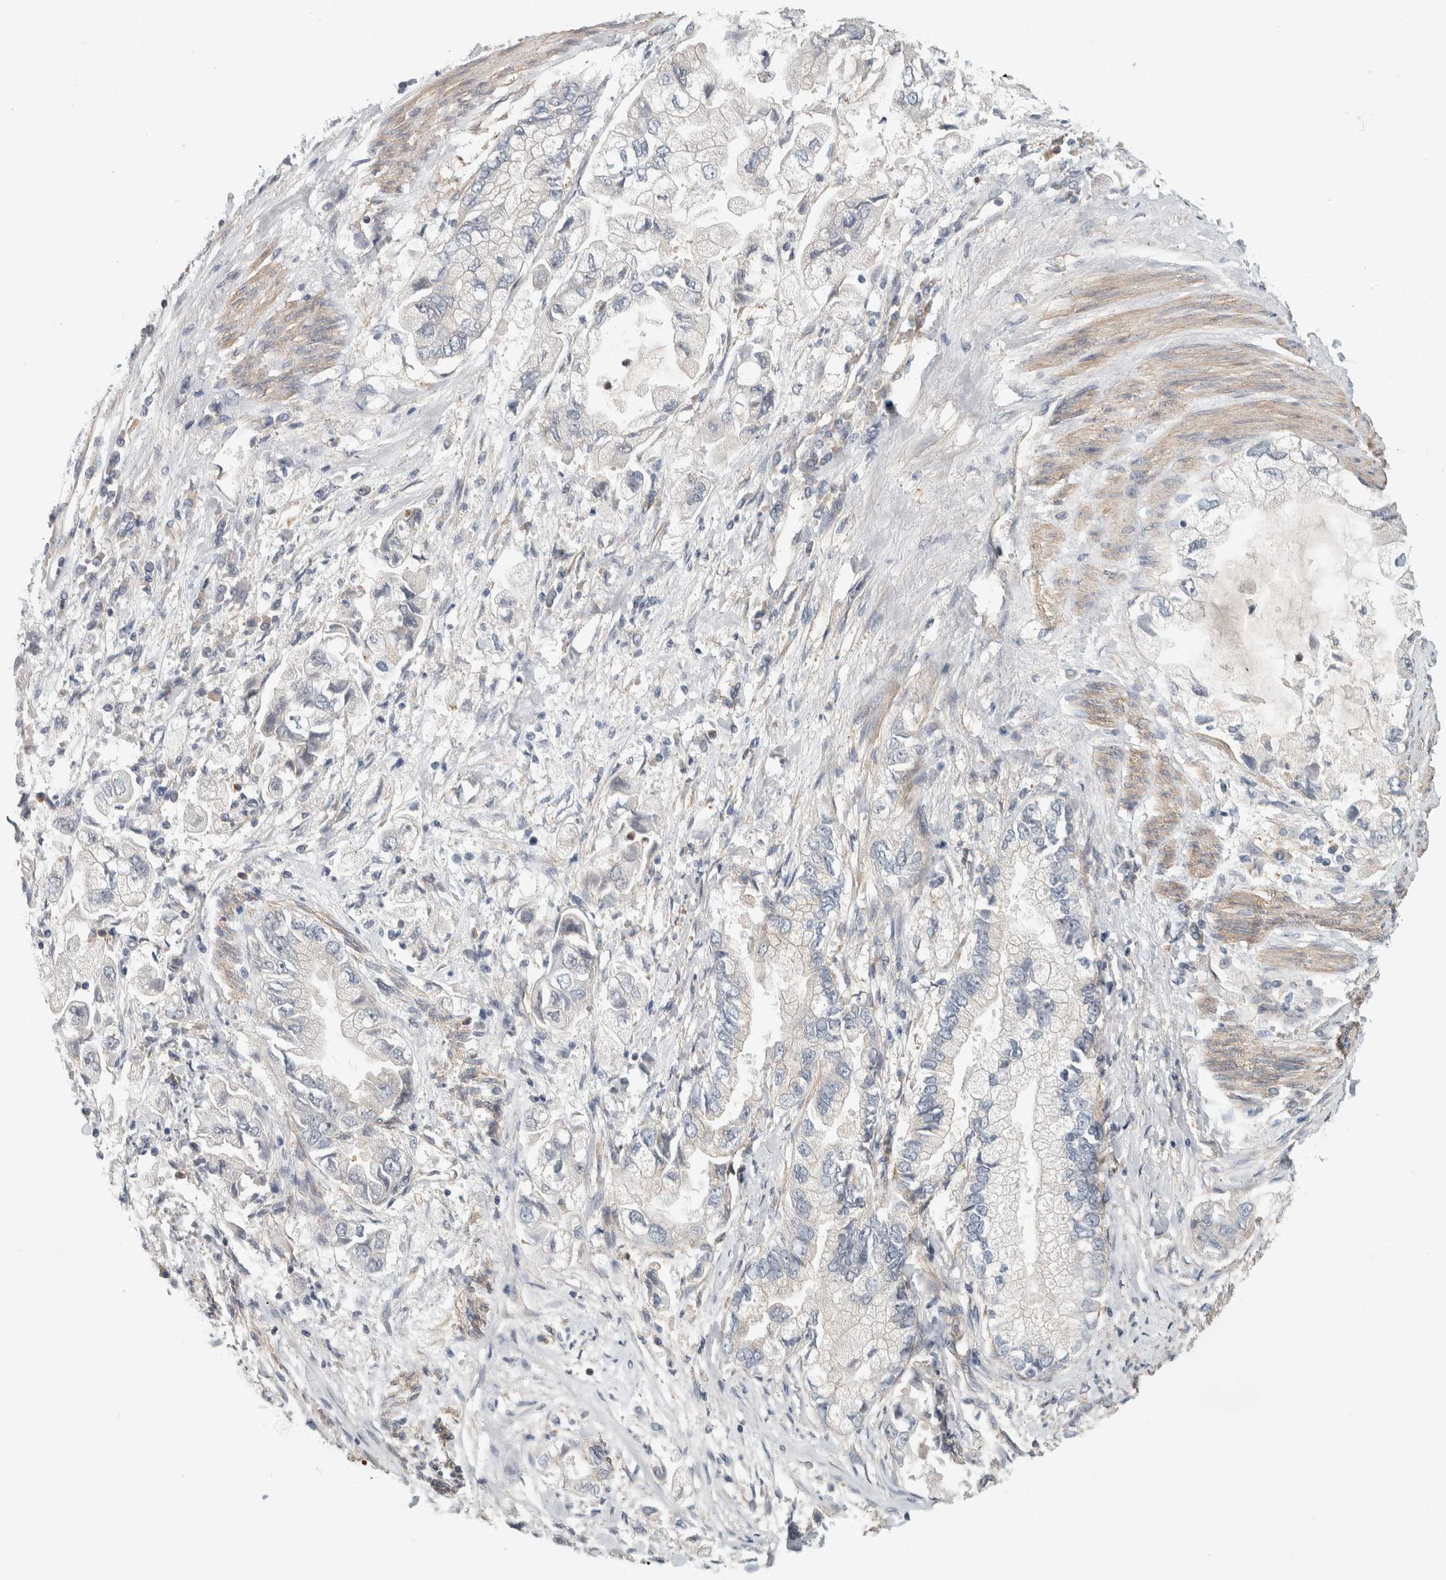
{"staining": {"intensity": "negative", "quantity": "none", "location": "none"}, "tissue": "stomach cancer", "cell_type": "Tumor cells", "image_type": "cancer", "snomed": [{"axis": "morphology", "description": "Normal tissue, NOS"}, {"axis": "morphology", "description": "Adenocarcinoma, NOS"}, {"axis": "topography", "description": "Stomach"}], "caption": "Immunohistochemistry (IHC) of adenocarcinoma (stomach) reveals no staining in tumor cells.", "gene": "KCNJ3", "patient": {"sex": "male", "age": 62}}